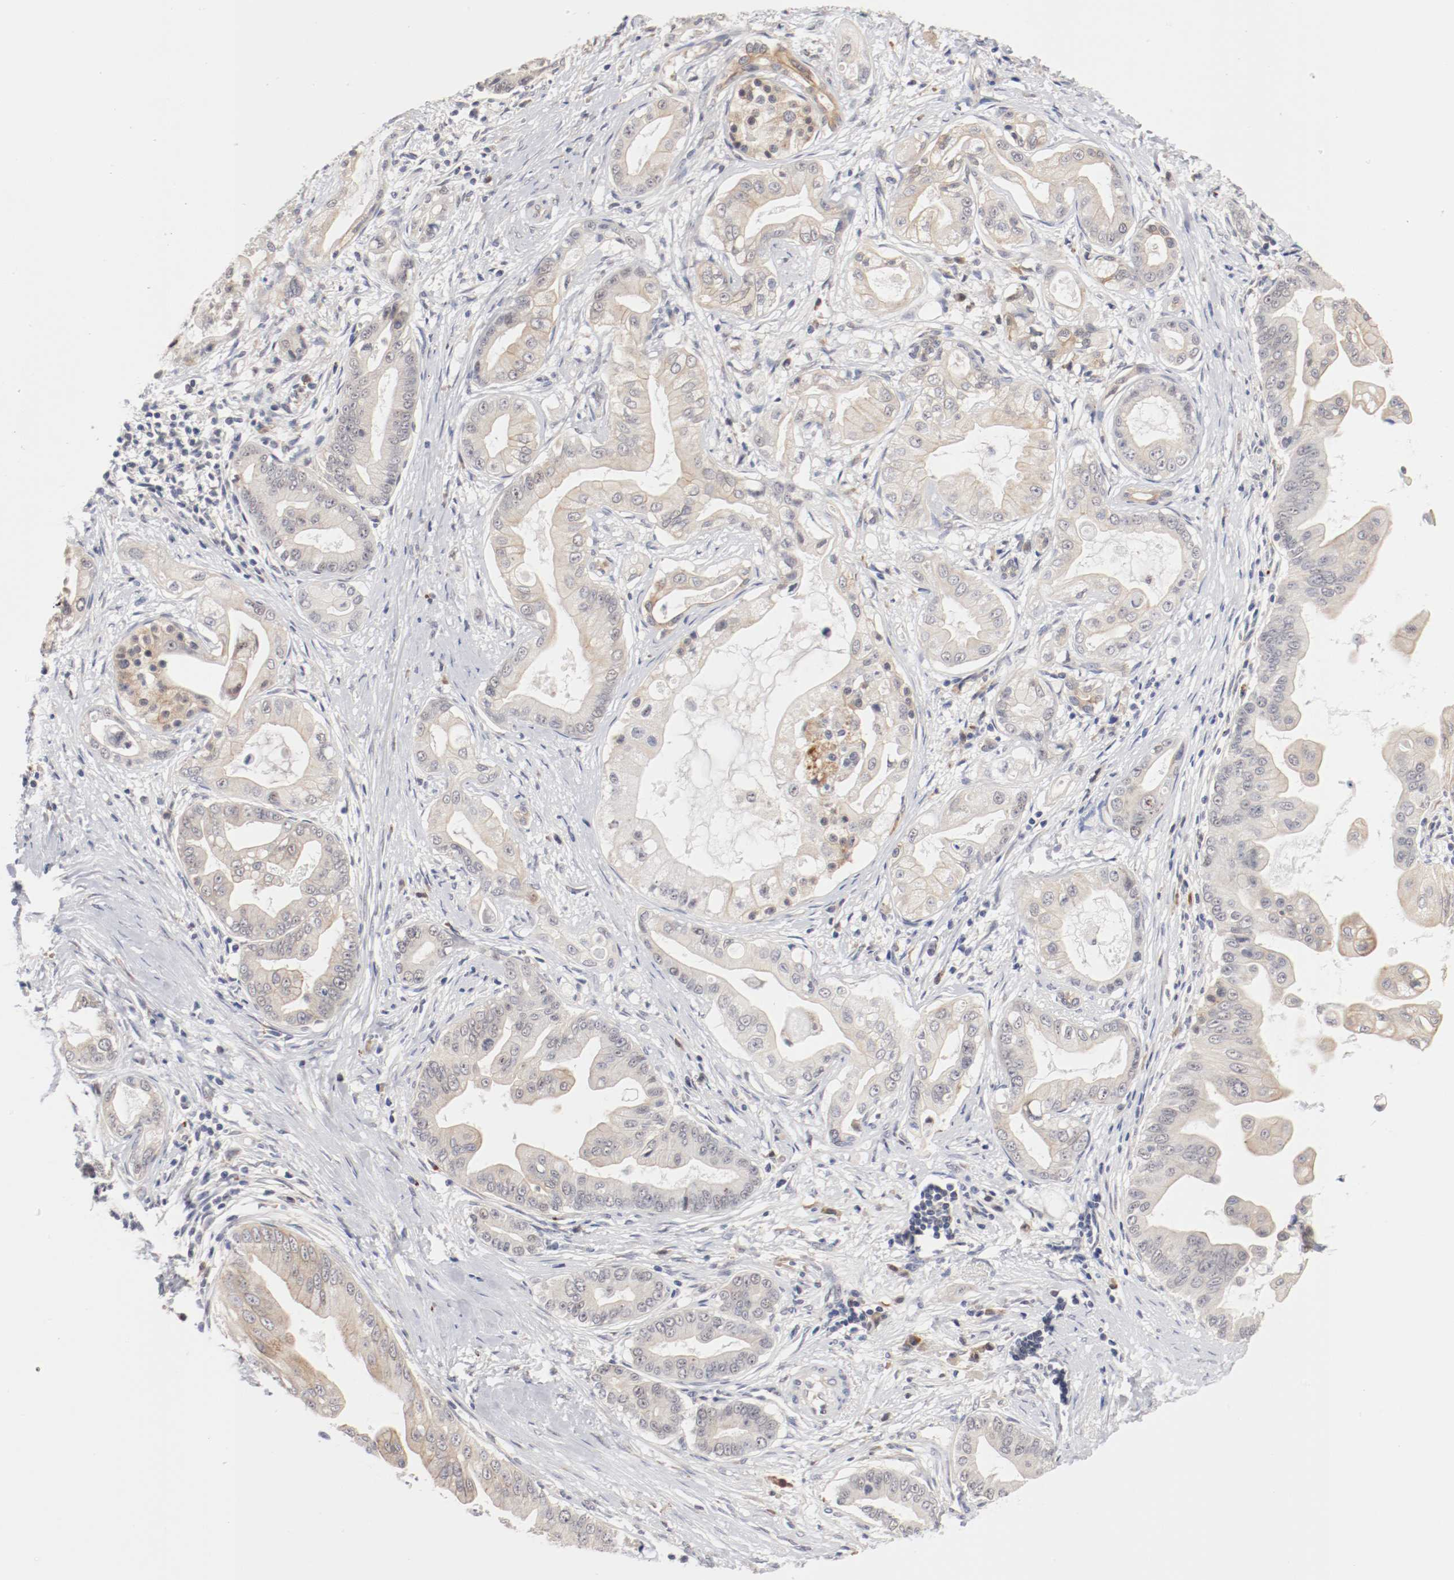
{"staining": {"intensity": "weak", "quantity": ">75%", "location": "cytoplasmic/membranous"}, "tissue": "pancreatic cancer", "cell_type": "Tumor cells", "image_type": "cancer", "snomed": [{"axis": "morphology", "description": "Adenocarcinoma, NOS"}, {"axis": "topography", "description": "Pancreas"}], "caption": "Immunohistochemistry (IHC) (DAB) staining of adenocarcinoma (pancreatic) exhibits weak cytoplasmic/membranous protein staining in about >75% of tumor cells. The staining was performed using DAB, with brown indicating positive protein expression. Nuclei are stained blue with hematoxylin.", "gene": "FKBP3", "patient": {"sex": "female", "age": 75}}